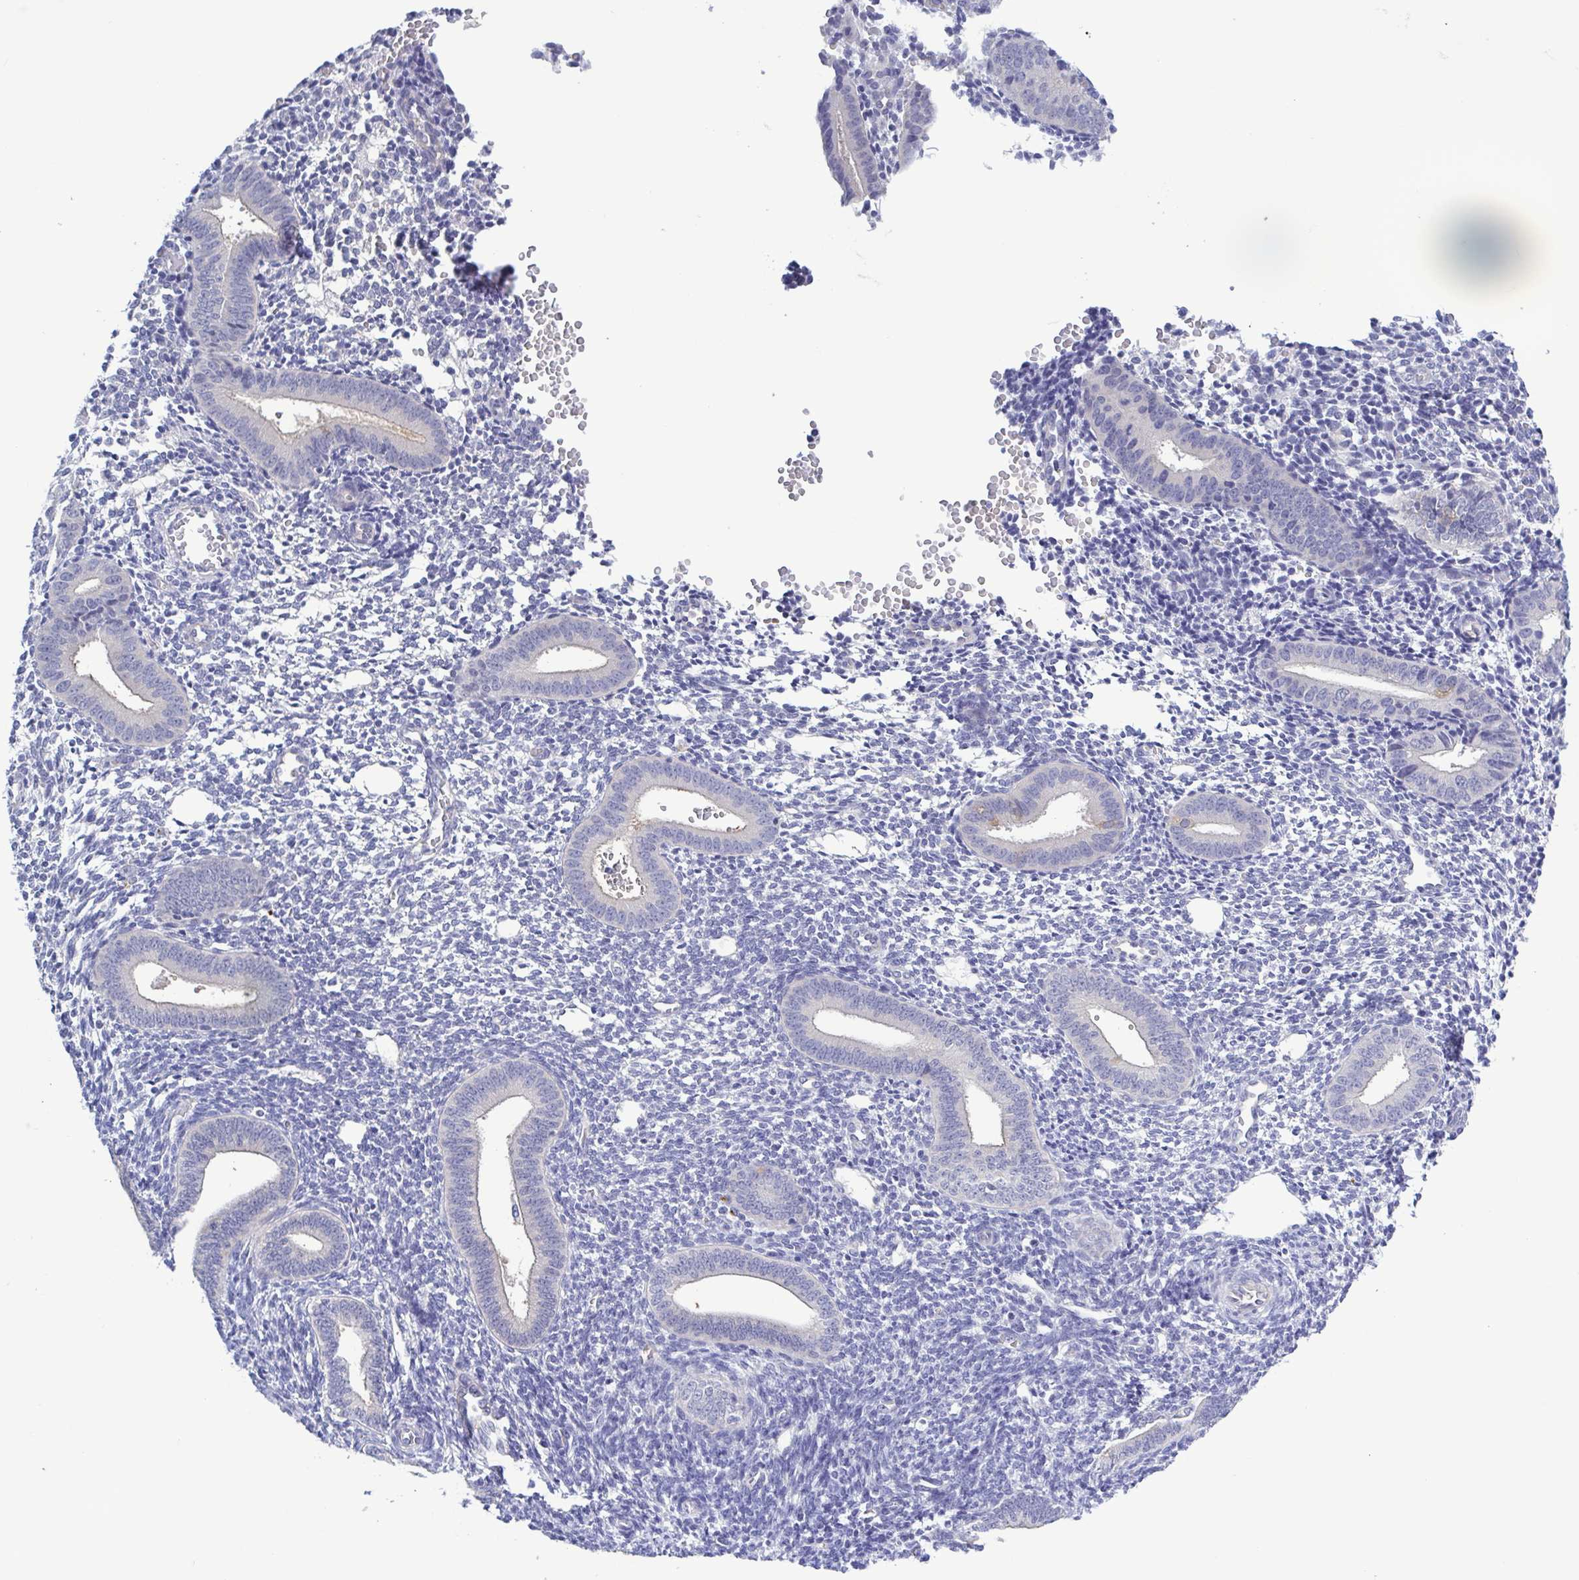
{"staining": {"intensity": "negative", "quantity": "none", "location": "none"}, "tissue": "endometrium", "cell_type": "Cells in endometrial stroma", "image_type": "normal", "snomed": [{"axis": "morphology", "description": "Normal tissue, NOS"}, {"axis": "topography", "description": "Endometrium"}], "caption": "This is an IHC photomicrograph of unremarkable human endometrium. There is no positivity in cells in endometrial stroma.", "gene": "TEX12", "patient": {"sex": "female", "age": 40}}